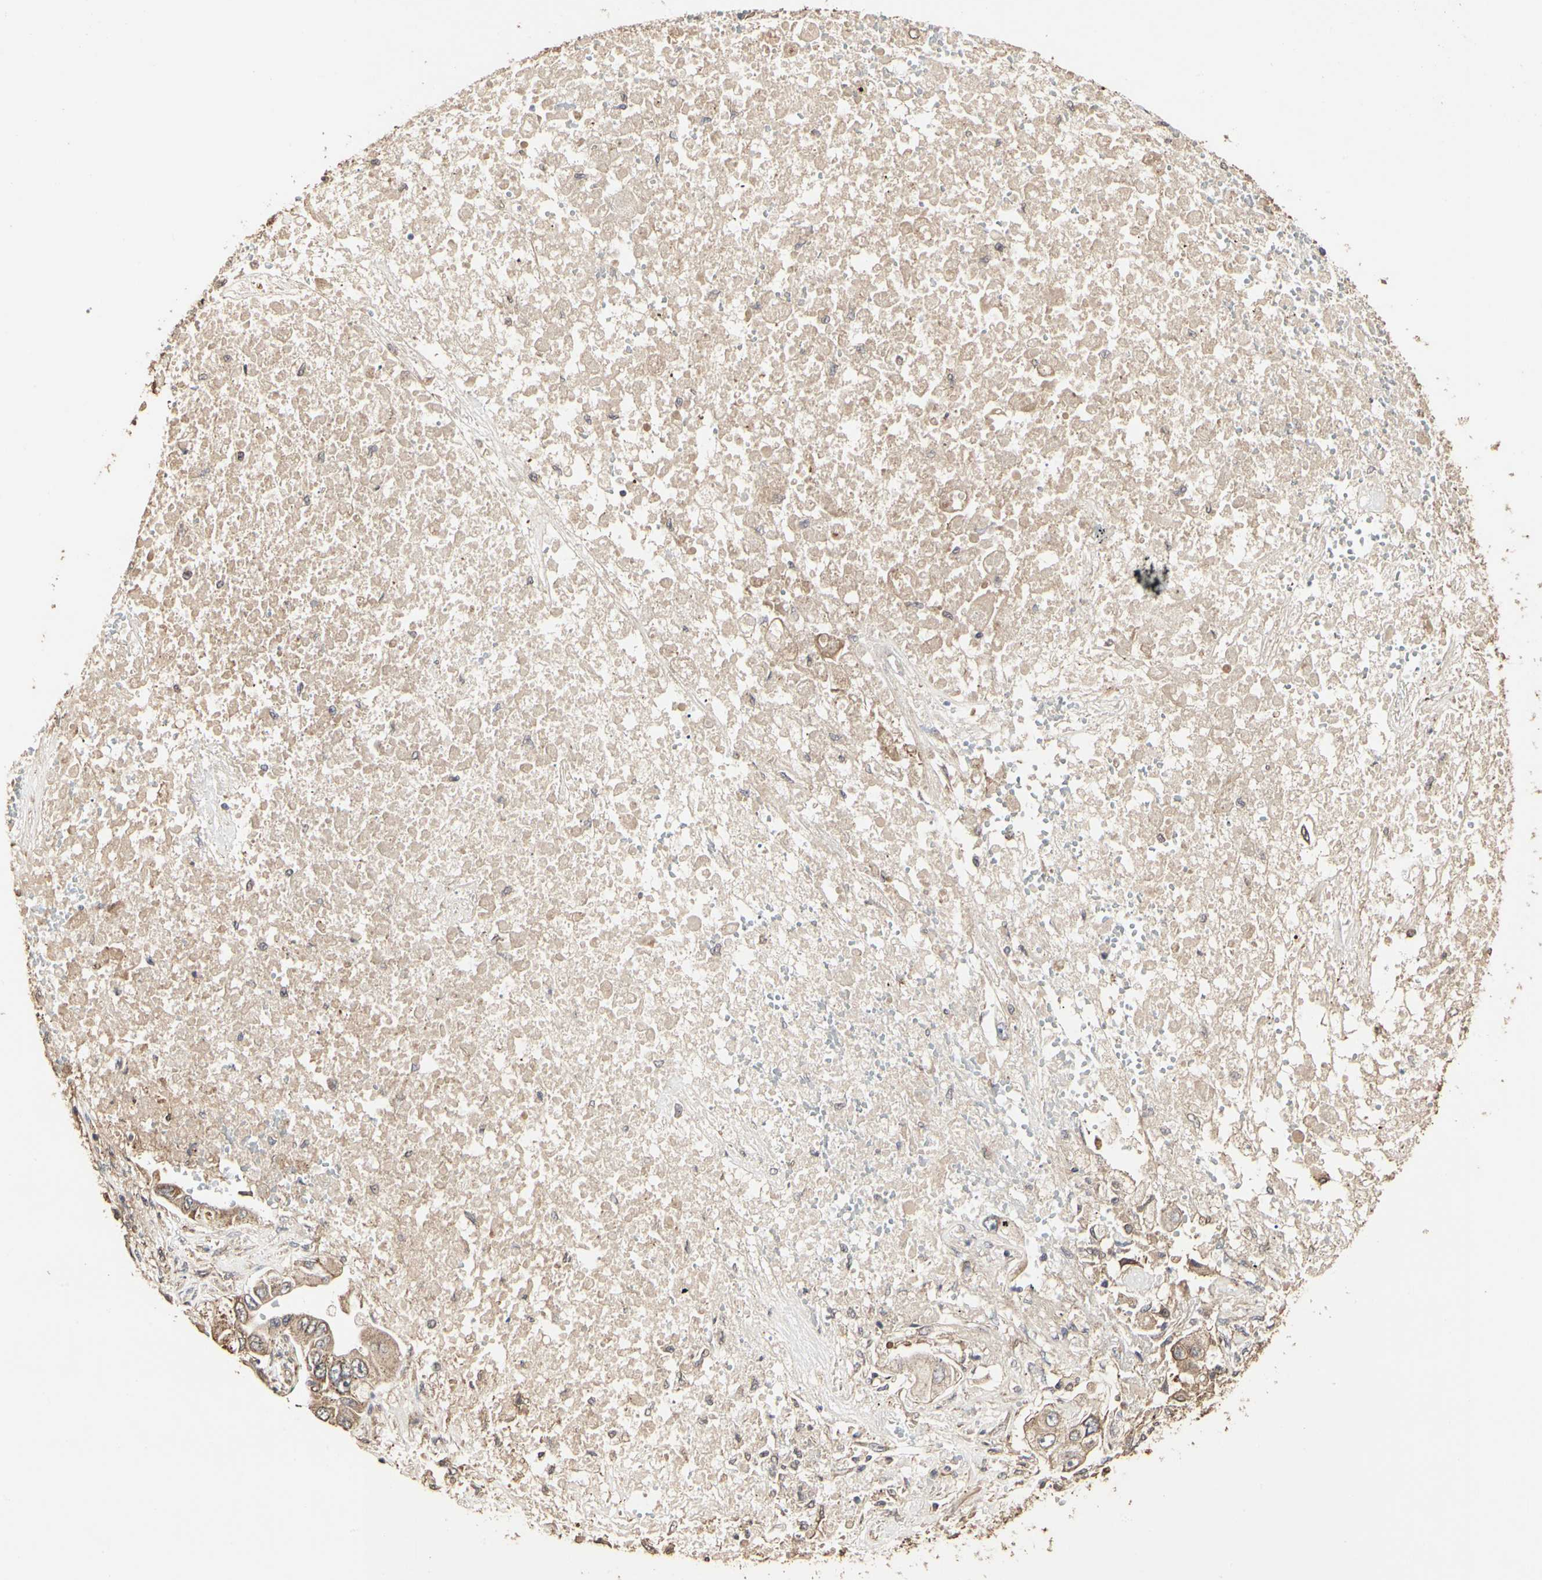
{"staining": {"intensity": "moderate", "quantity": ">75%", "location": "cytoplasmic/membranous"}, "tissue": "lung cancer", "cell_type": "Tumor cells", "image_type": "cancer", "snomed": [{"axis": "morphology", "description": "Adenocarcinoma, NOS"}, {"axis": "topography", "description": "Lung"}], "caption": "Brown immunohistochemical staining in human lung cancer (adenocarcinoma) shows moderate cytoplasmic/membranous expression in about >75% of tumor cells.", "gene": "TAOK1", "patient": {"sex": "male", "age": 84}}